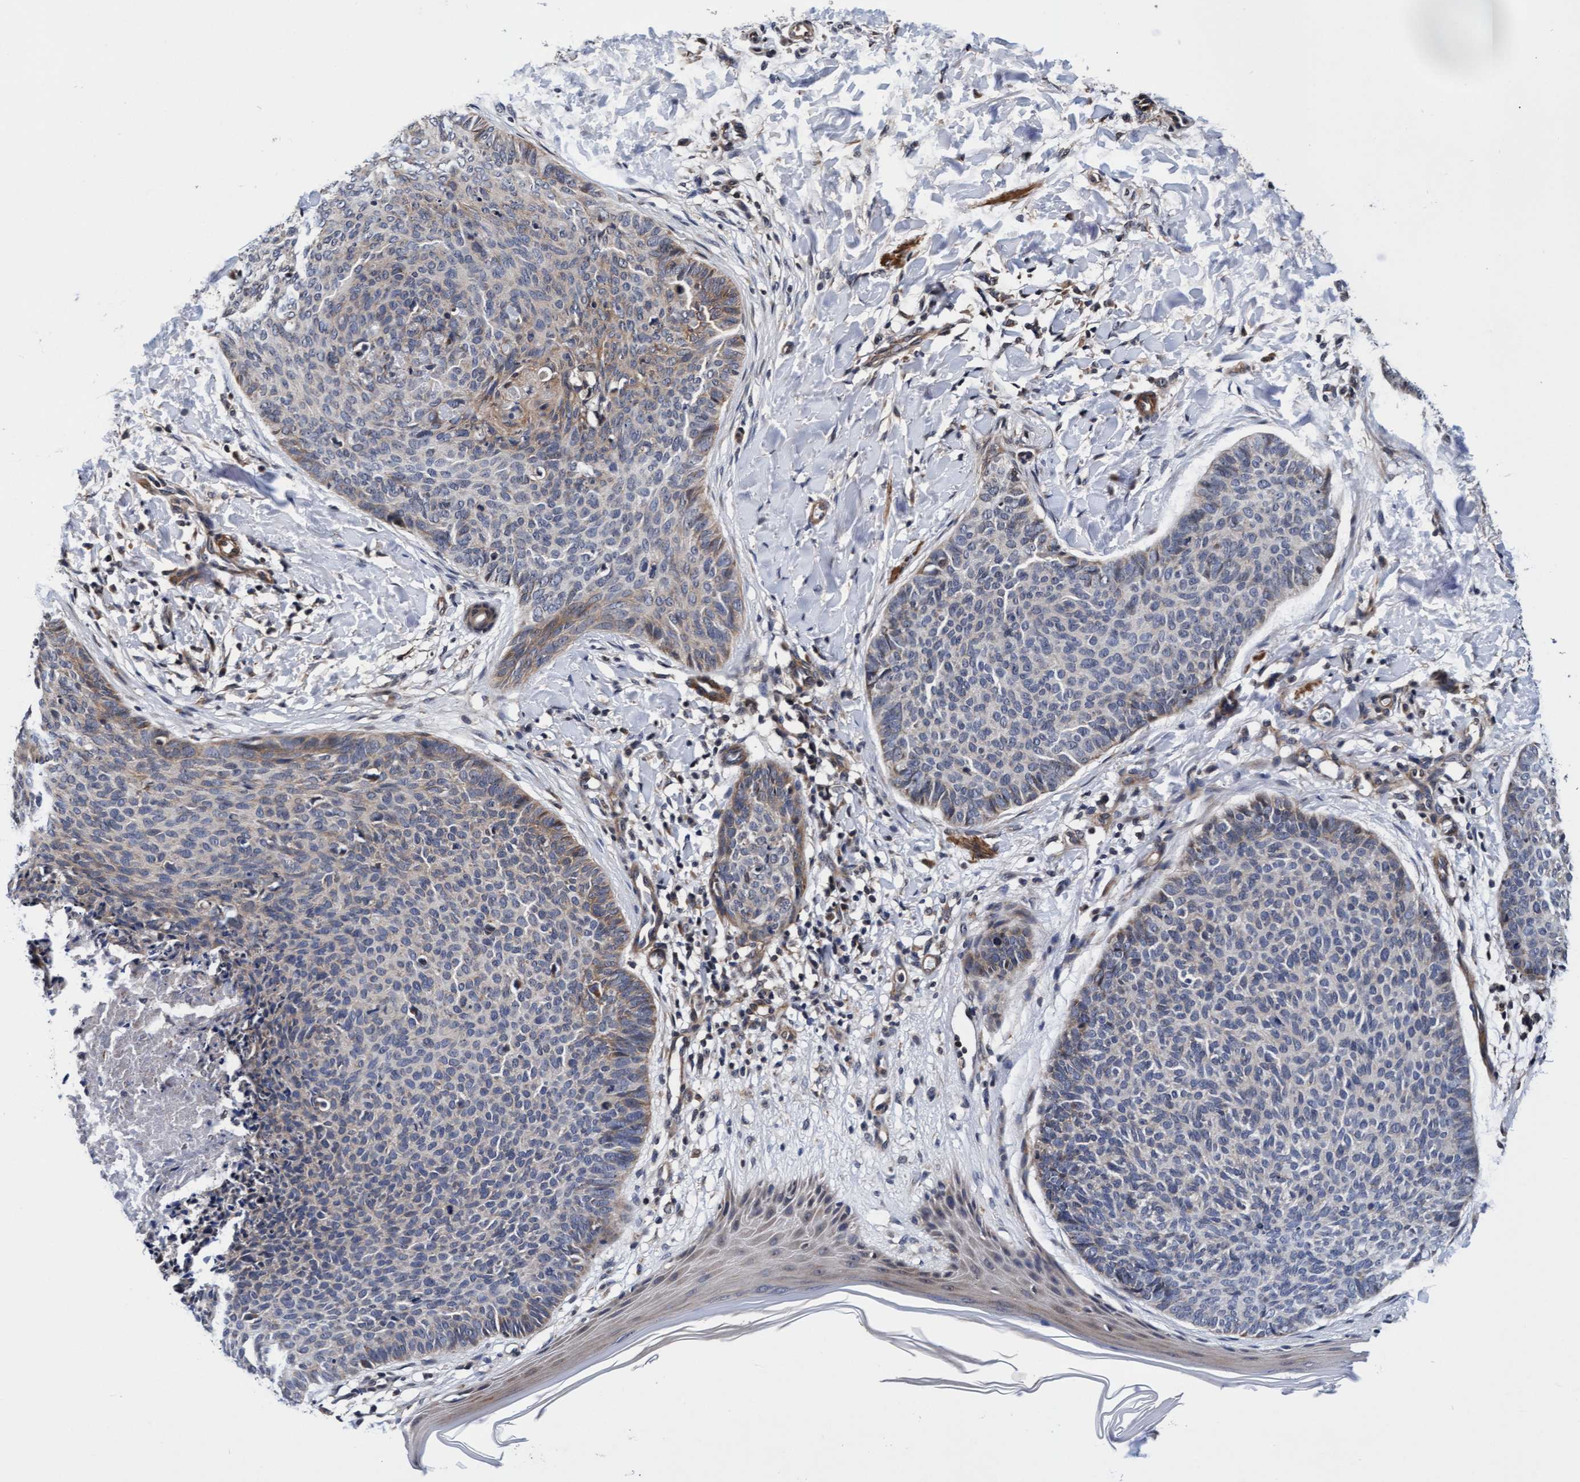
{"staining": {"intensity": "weak", "quantity": "<25%", "location": "cytoplasmic/membranous"}, "tissue": "skin cancer", "cell_type": "Tumor cells", "image_type": "cancer", "snomed": [{"axis": "morphology", "description": "Normal tissue, NOS"}, {"axis": "morphology", "description": "Basal cell carcinoma"}, {"axis": "topography", "description": "Skin"}], "caption": "Protein analysis of skin cancer (basal cell carcinoma) demonstrates no significant expression in tumor cells.", "gene": "EFCAB13", "patient": {"sex": "male", "age": 50}}